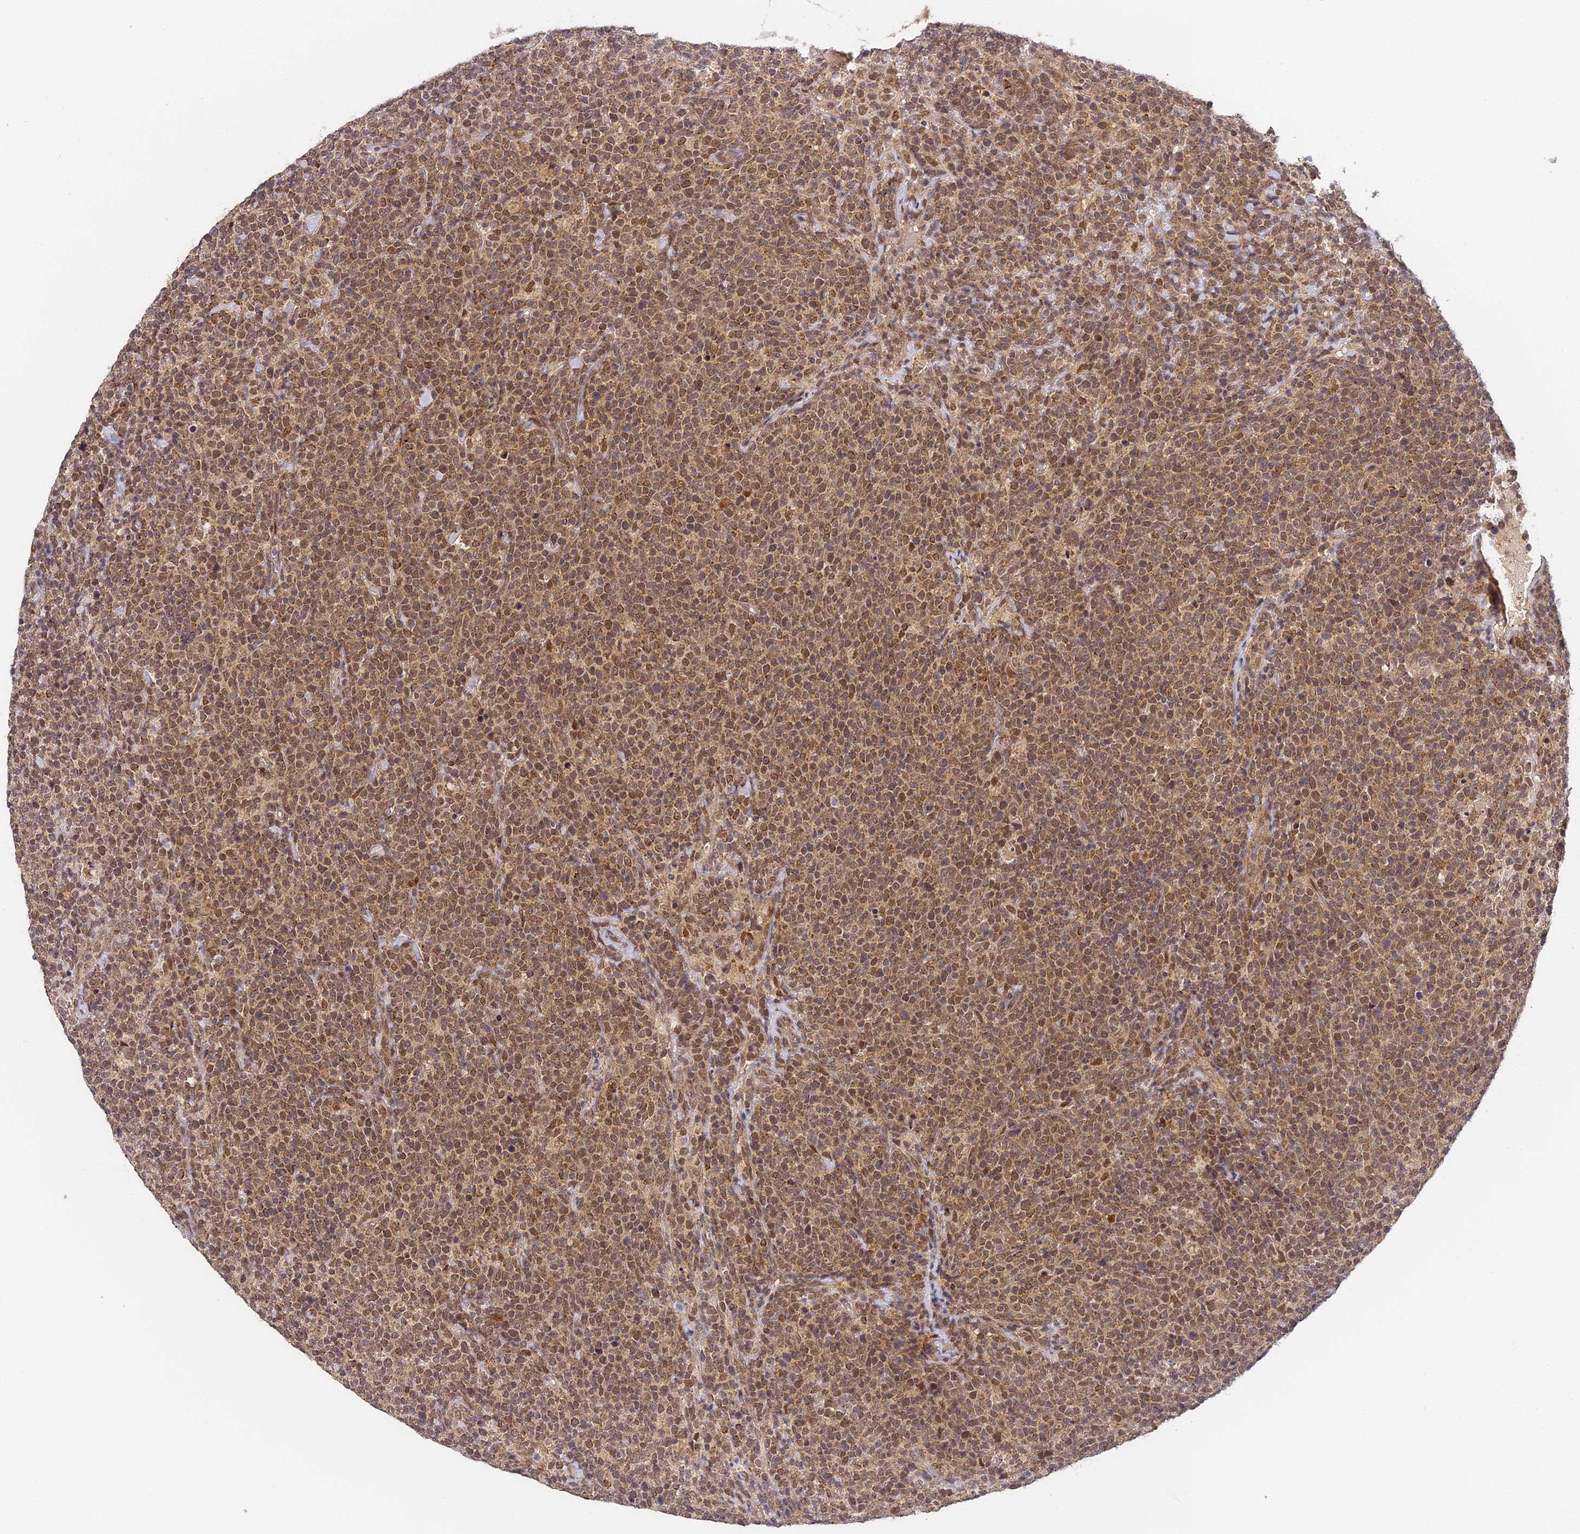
{"staining": {"intensity": "moderate", "quantity": ">75%", "location": "cytoplasmic/membranous,nuclear"}, "tissue": "lymphoma", "cell_type": "Tumor cells", "image_type": "cancer", "snomed": [{"axis": "morphology", "description": "Malignant lymphoma, non-Hodgkin's type, High grade"}, {"axis": "topography", "description": "Lymph node"}], "caption": "Immunohistochemistry staining of lymphoma, which reveals medium levels of moderate cytoplasmic/membranous and nuclear positivity in approximately >75% of tumor cells indicating moderate cytoplasmic/membranous and nuclear protein staining. The staining was performed using DAB (brown) for protein detection and nuclei were counterstained in hematoxylin (blue).", "gene": "DNAAF10", "patient": {"sex": "male", "age": 61}}